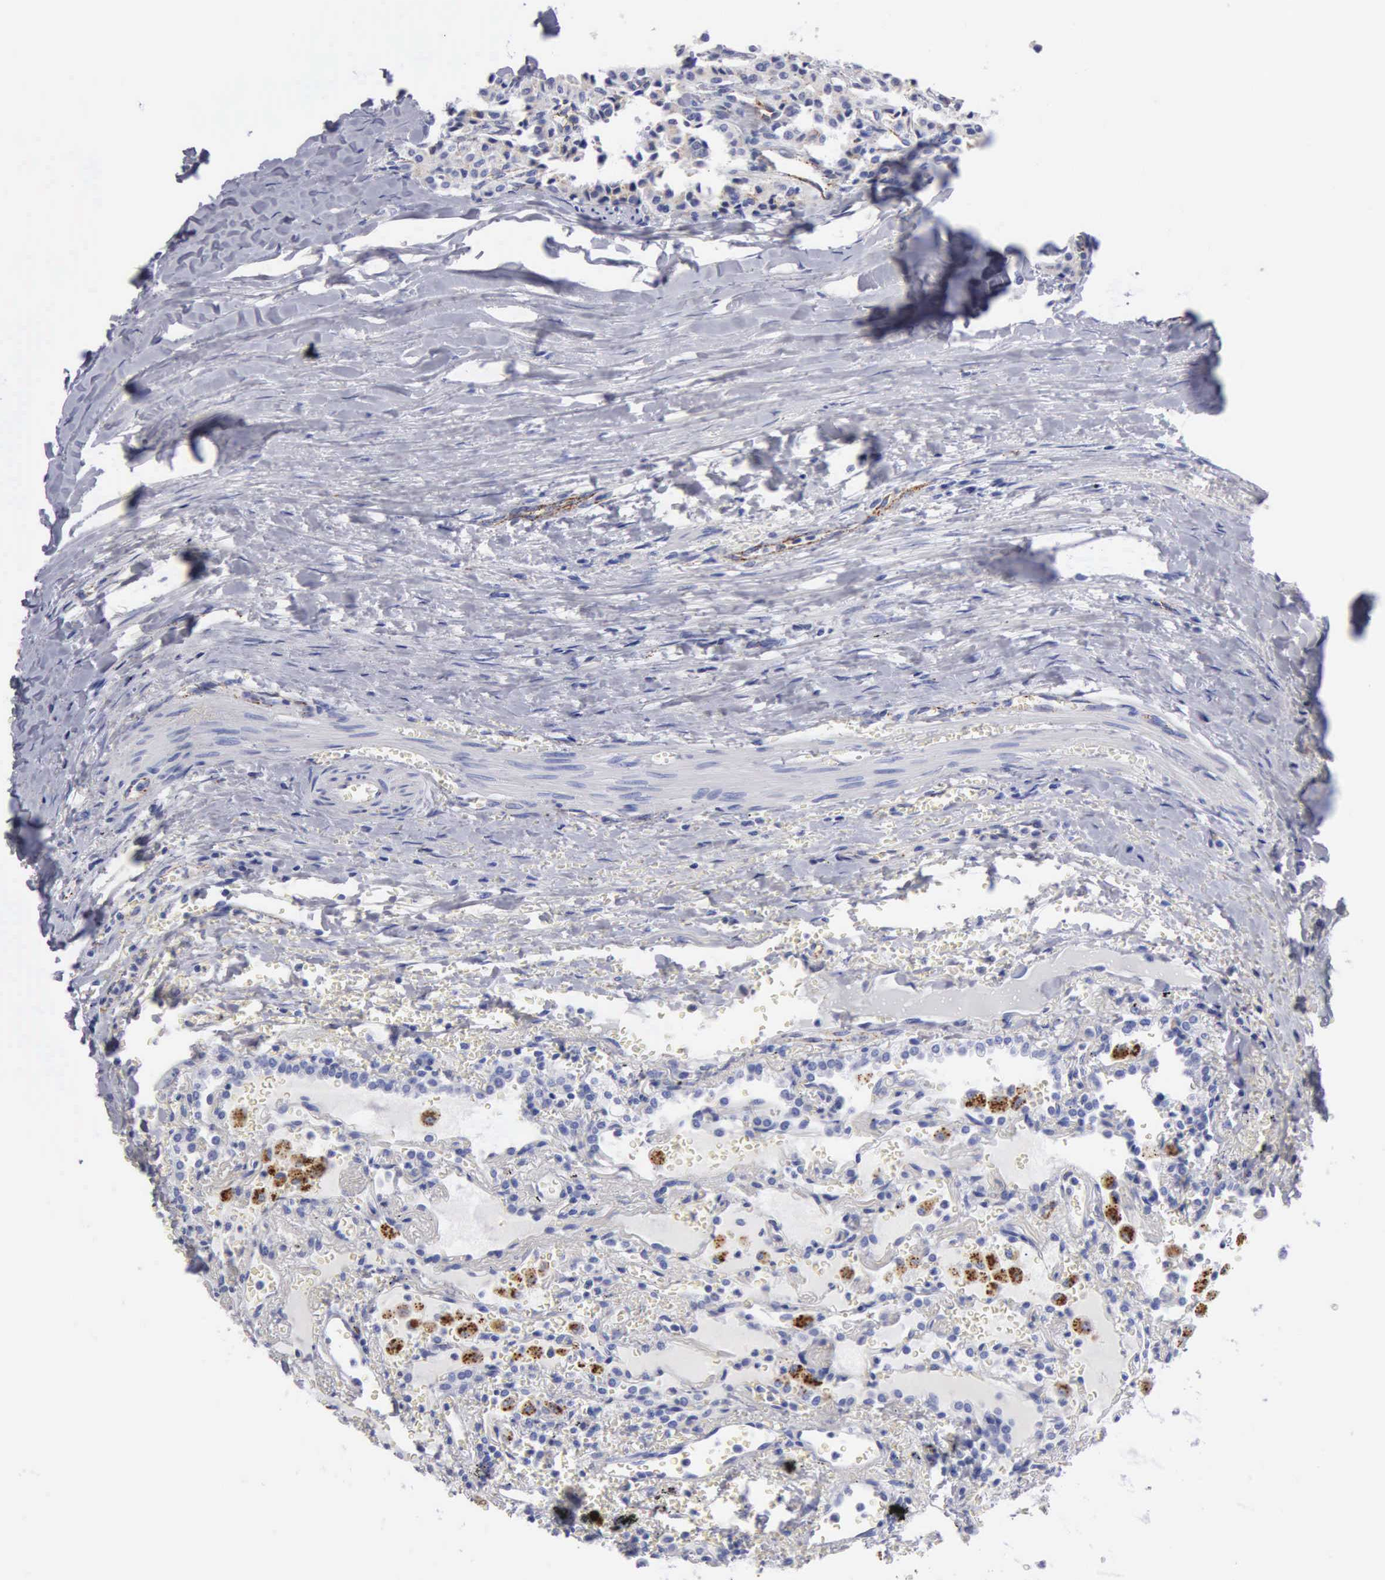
{"staining": {"intensity": "negative", "quantity": "none", "location": "none"}, "tissue": "carcinoid", "cell_type": "Tumor cells", "image_type": "cancer", "snomed": [{"axis": "morphology", "description": "Carcinoid, malignant, NOS"}, {"axis": "topography", "description": "Bronchus"}], "caption": "High power microscopy photomicrograph of an IHC image of malignant carcinoid, revealing no significant staining in tumor cells.", "gene": "CTSL", "patient": {"sex": "male", "age": 55}}